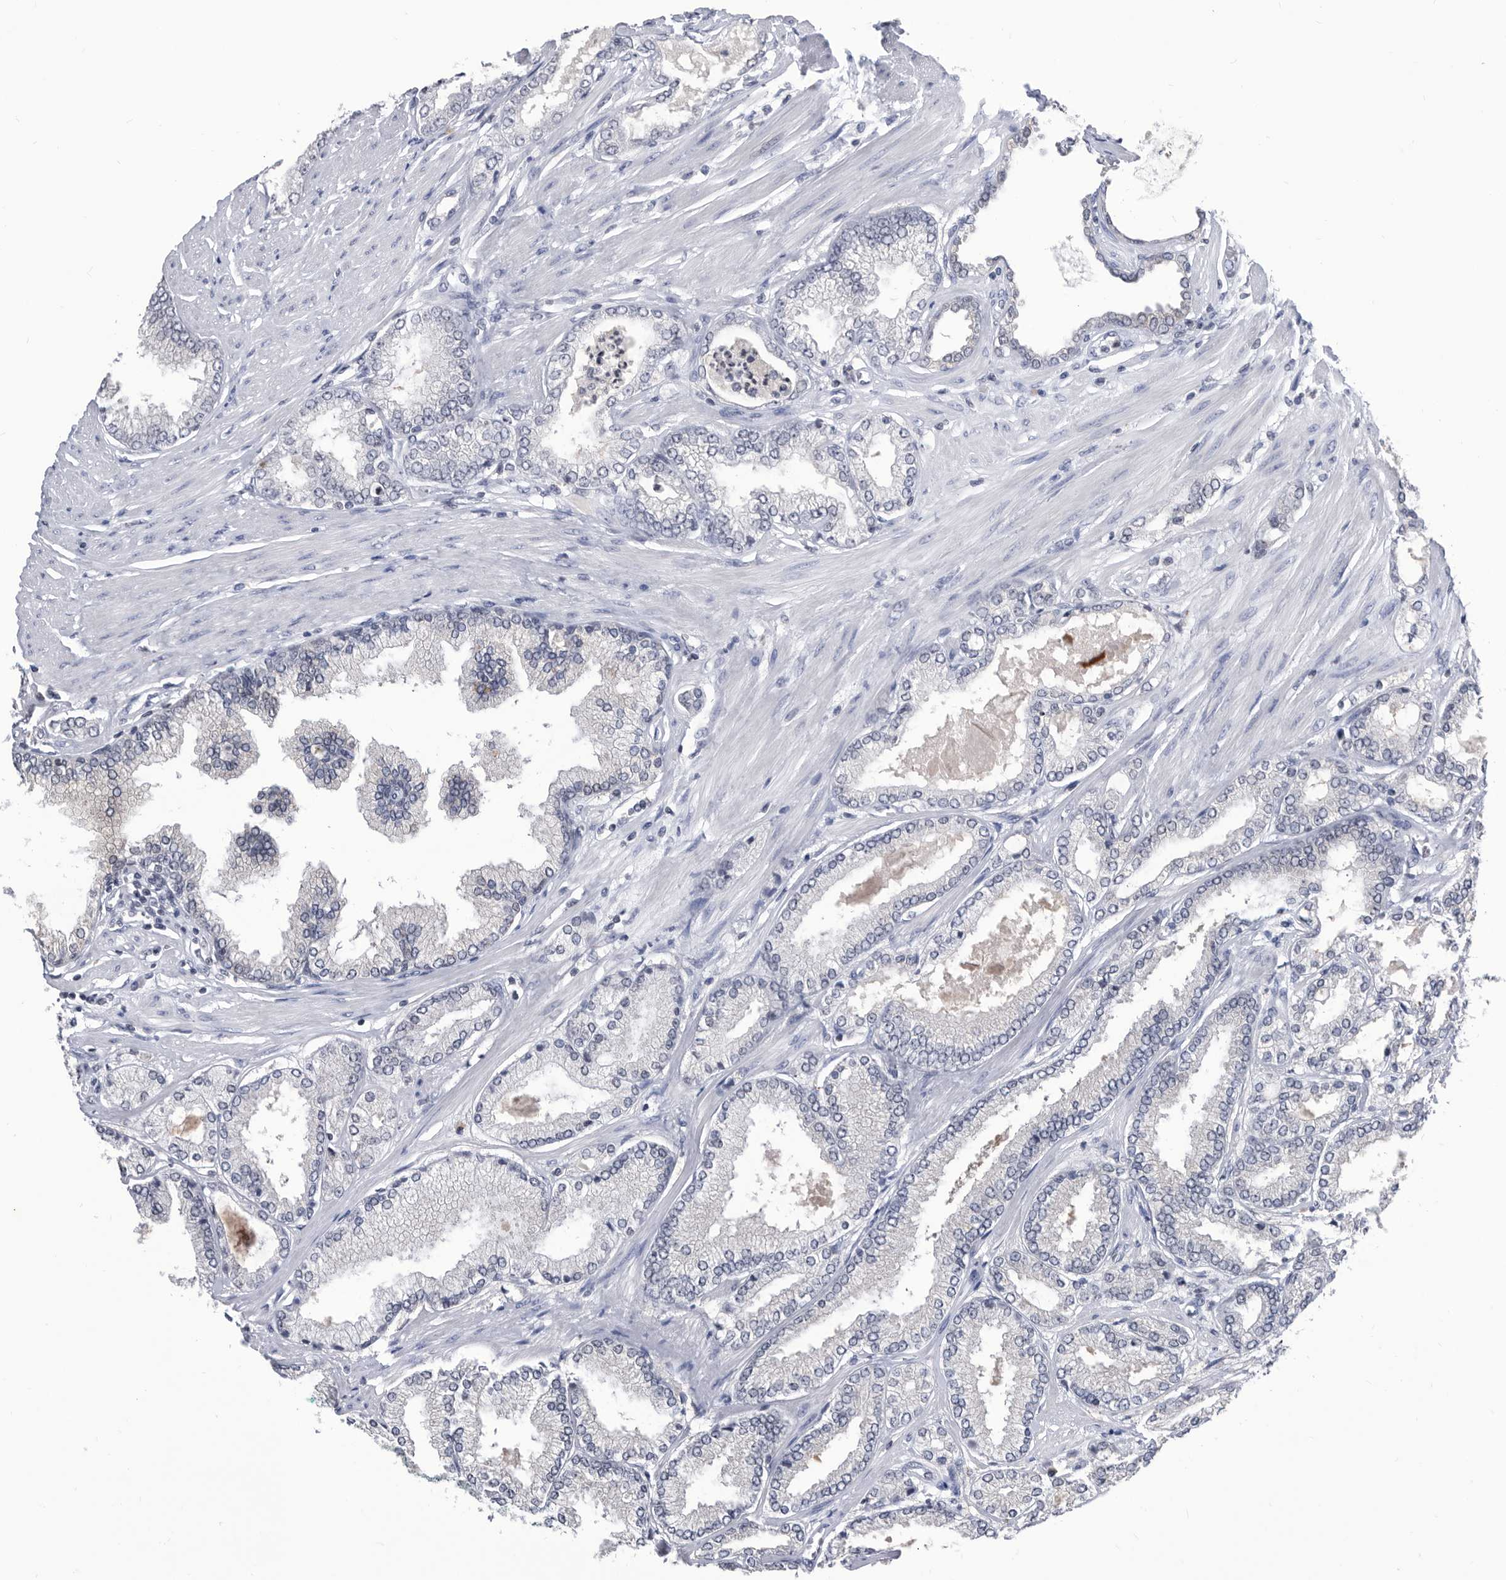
{"staining": {"intensity": "negative", "quantity": "none", "location": "none"}, "tissue": "prostate cancer", "cell_type": "Tumor cells", "image_type": "cancer", "snomed": [{"axis": "morphology", "description": "Adenocarcinoma, Low grade"}, {"axis": "topography", "description": "Prostate"}], "caption": "A photomicrograph of human prostate cancer is negative for staining in tumor cells.", "gene": "TSTD1", "patient": {"sex": "male", "age": 62}}